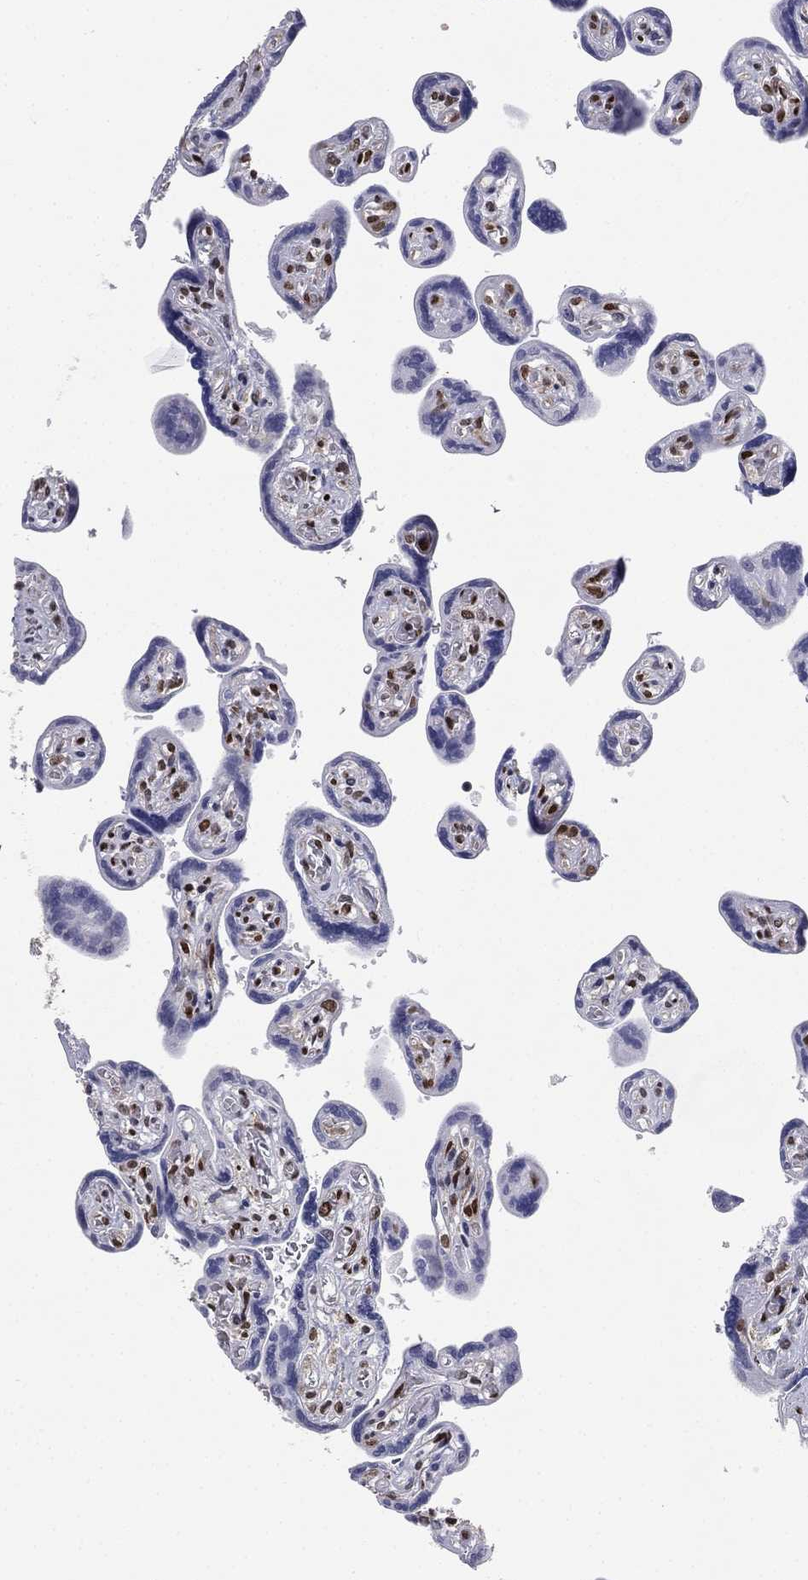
{"staining": {"intensity": "moderate", "quantity": "<25%", "location": "nuclear"}, "tissue": "placenta", "cell_type": "Decidual cells", "image_type": "normal", "snomed": [{"axis": "morphology", "description": "Normal tissue, NOS"}, {"axis": "topography", "description": "Placenta"}], "caption": "This is an image of immunohistochemistry (IHC) staining of benign placenta, which shows moderate positivity in the nuclear of decidual cells.", "gene": "FUBP3", "patient": {"sex": "female", "age": 32}}